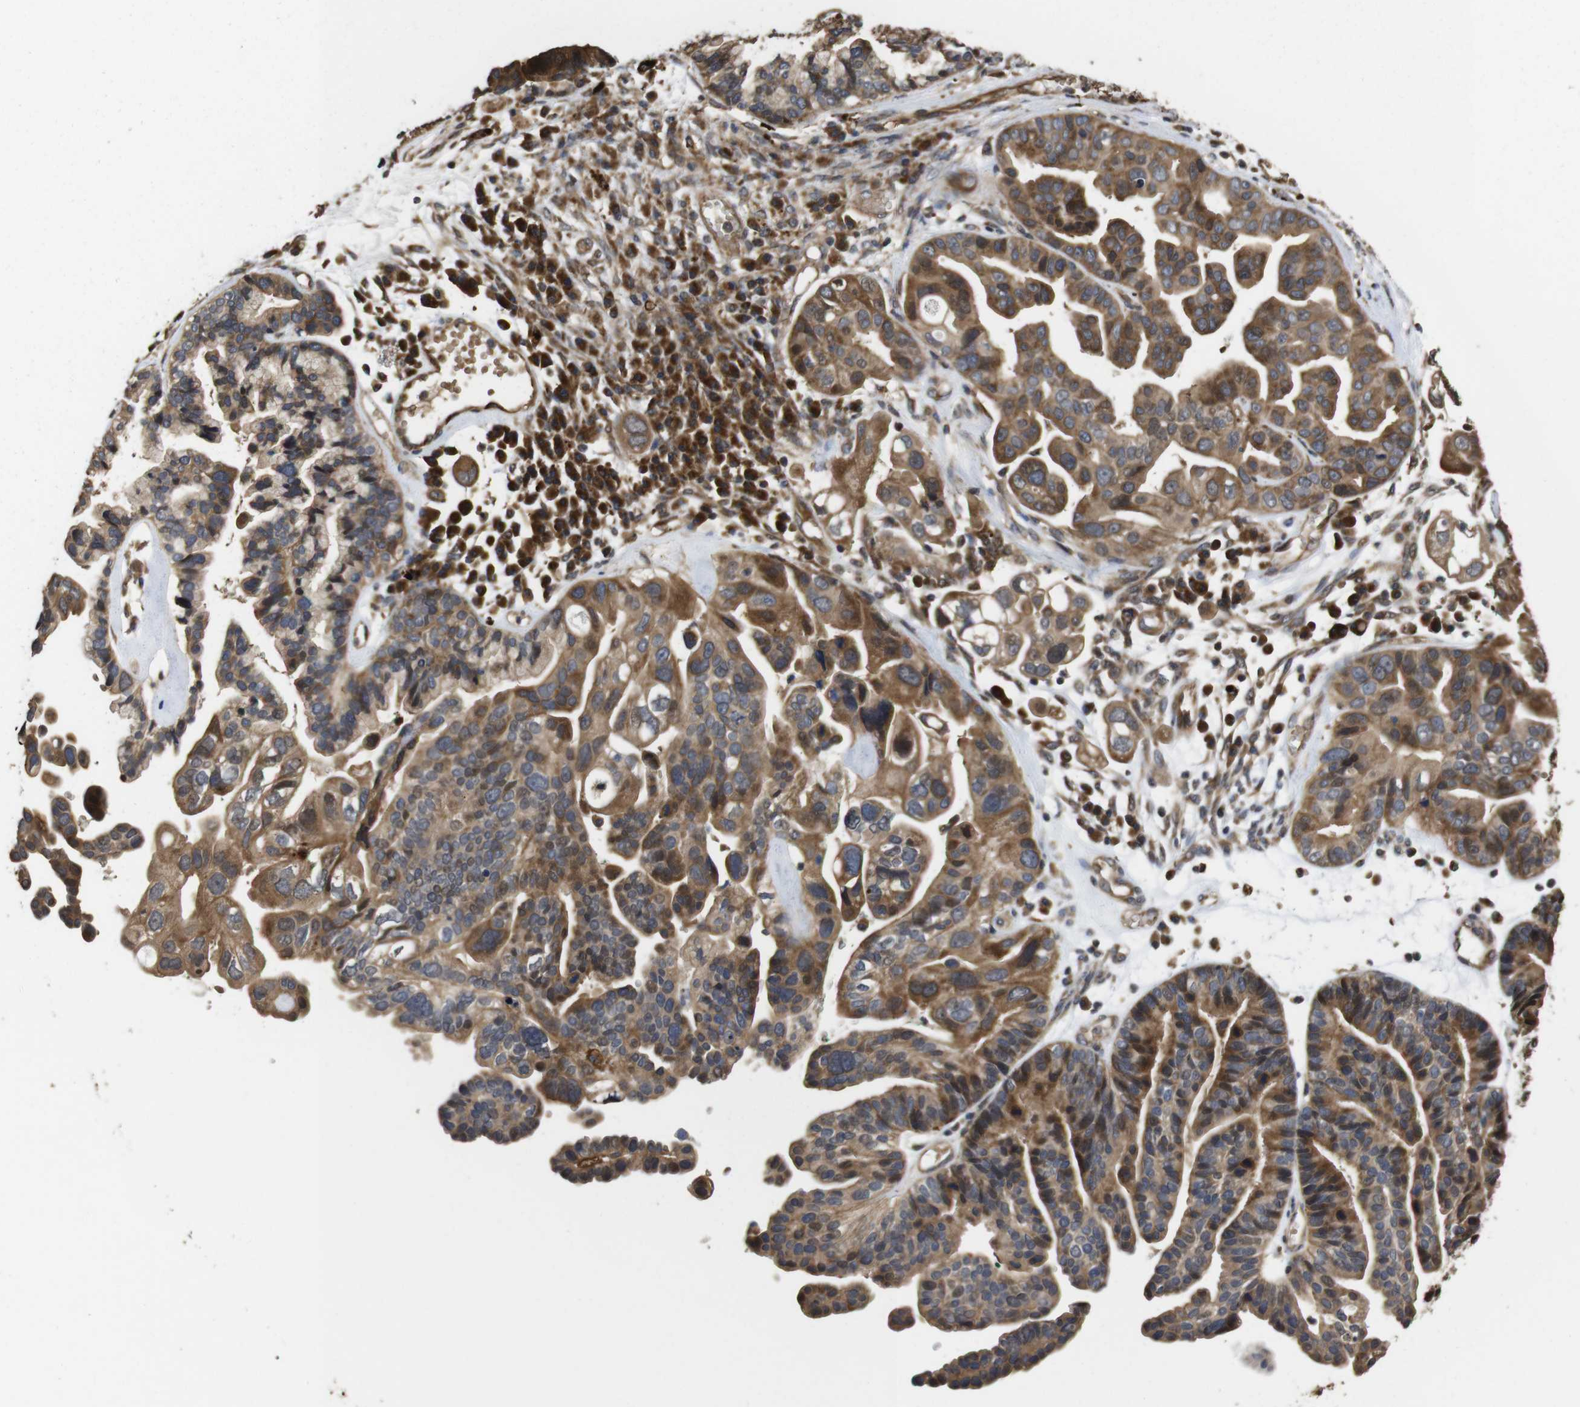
{"staining": {"intensity": "moderate", "quantity": ">75%", "location": "cytoplasmic/membranous"}, "tissue": "ovarian cancer", "cell_type": "Tumor cells", "image_type": "cancer", "snomed": [{"axis": "morphology", "description": "Cystadenocarcinoma, serous, NOS"}, {"axis": "topography", "description": "Ovary"}], "caption": "Ovarian cancer stained for a protein (brown) shows moderate cytoplasmic/membranous positive positivity in about >75% of tumor cells.", "gene": "PTPN14", "patient": {"sex": "female", "age": 56}}